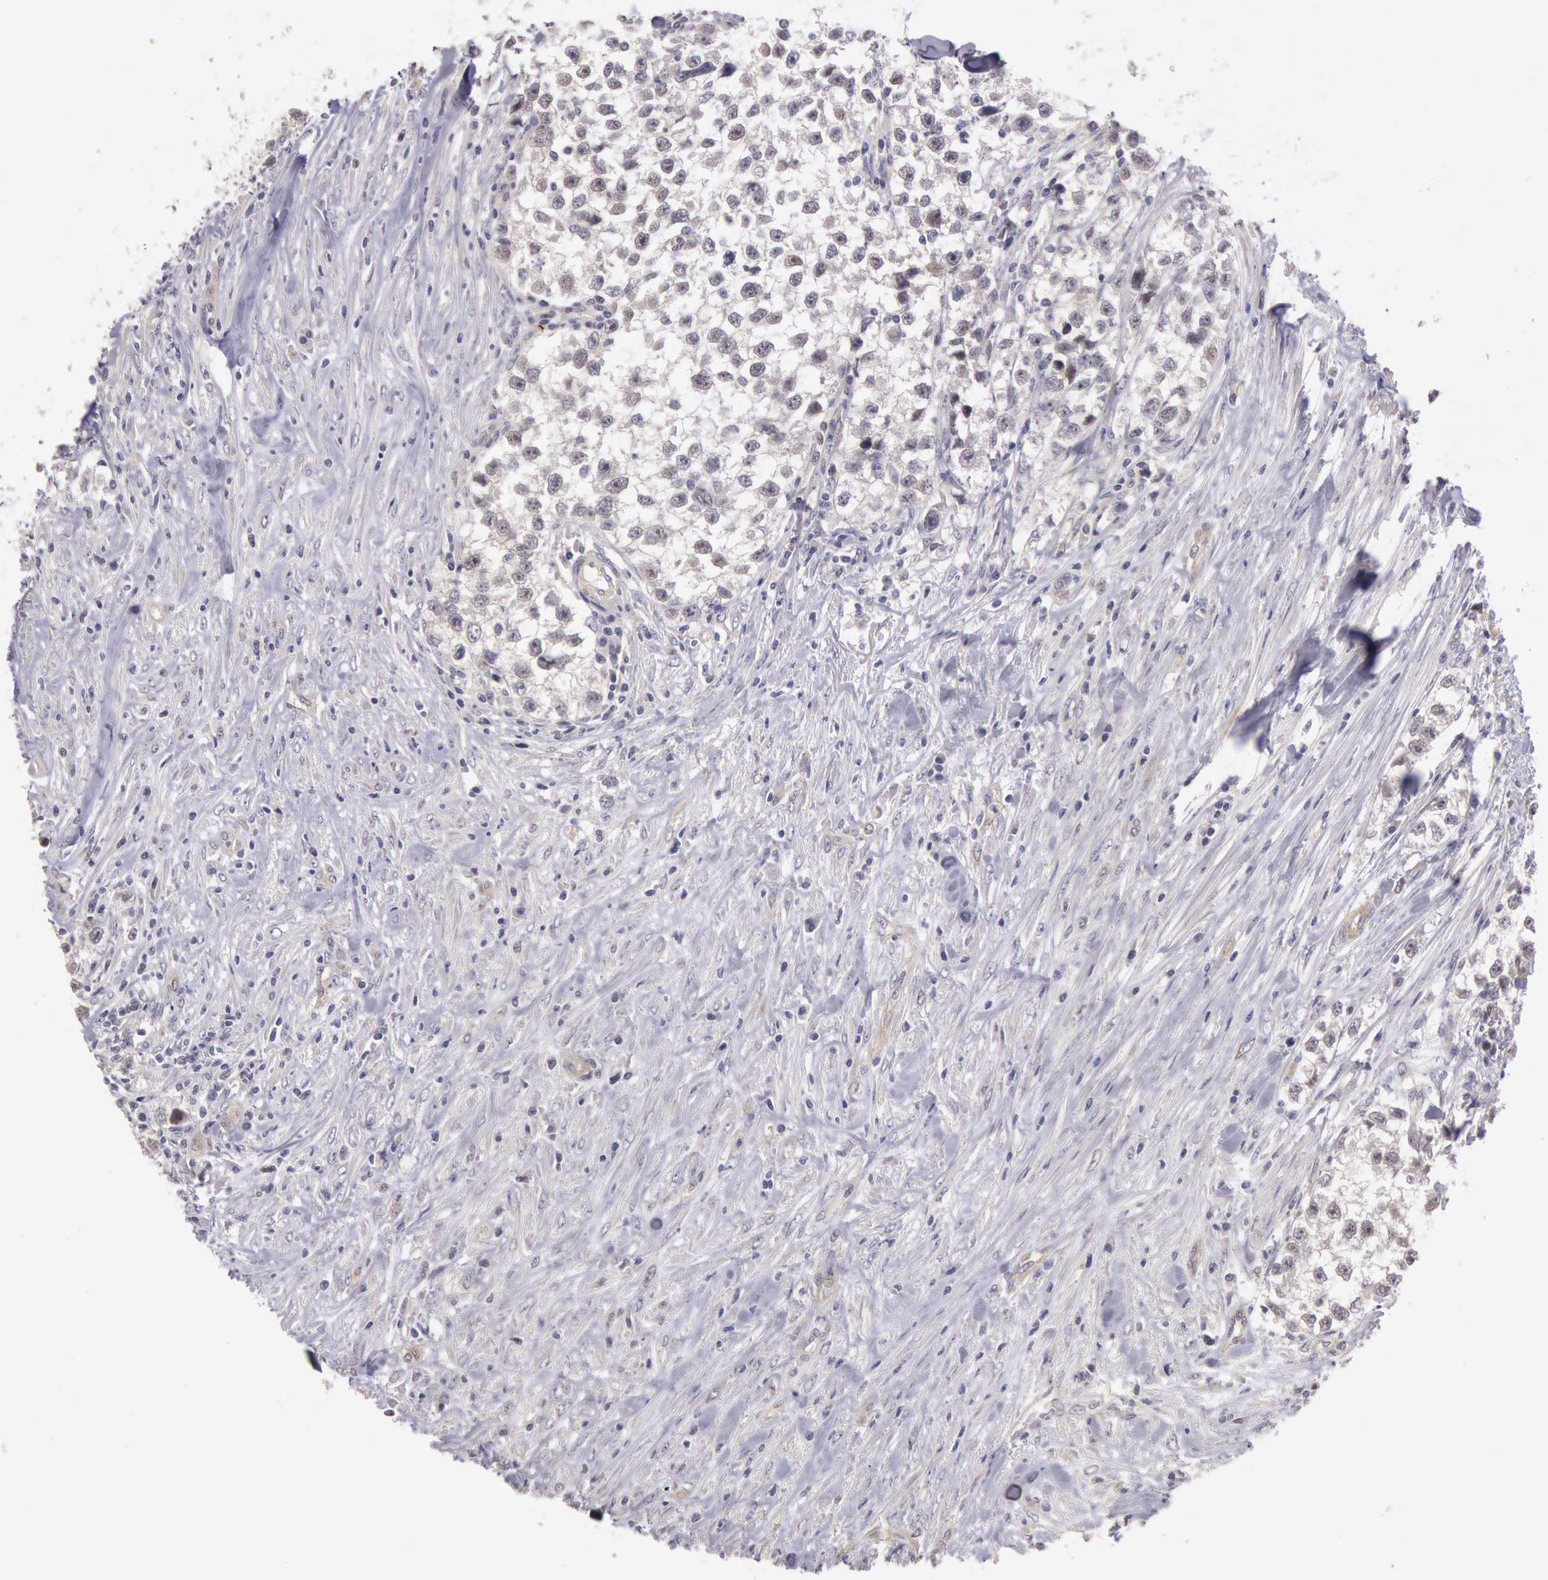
{"staining": {"intensity": "negative", "quantity": "none", "location": "none"}, "tissue": "testis cancer", "cell_type": "Tumor cells", "image_type": "cancer", "snomed": [{"axis": "morphology", "description": "Seminoma, NOS"}, {"axis": "morphology", "description": "Carcinoma, Embryonal, NOS"}, {"axis": "topography", "description": "Testis"}], "caption": "DAB (3,3'-diaminobenzidine) immunohistochemical staining of human testis cancer (seminoma) exhibits no significant positivity in tumor cells.", "gene": "AMOTL1", "patient": {"sex": "male", "age": 30}}